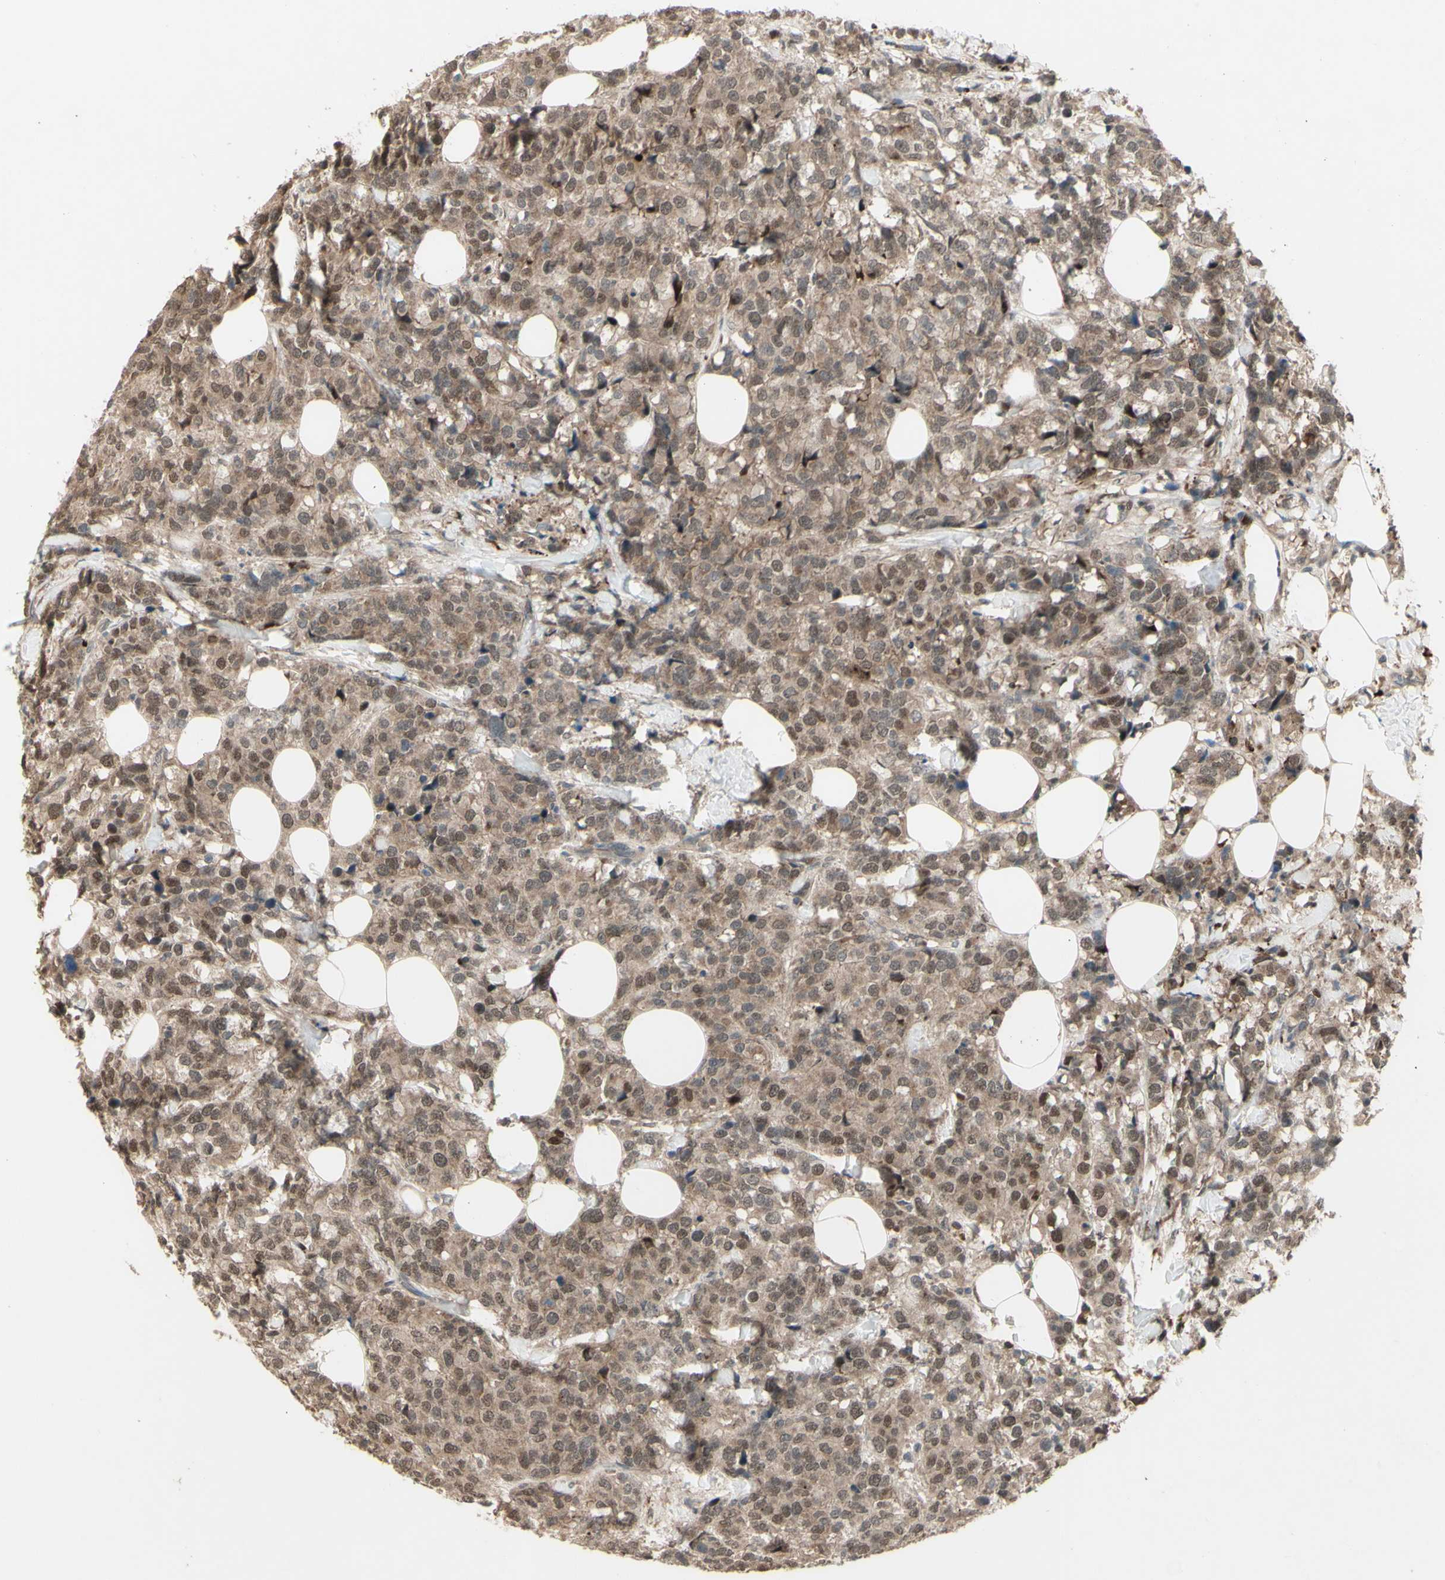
{"staining": {"intensity": "moderate", "quantity": ">75%", "location": "cytoplasmic/membranous,nuclear"}, "tissue": "breast cancer", "cell_type": "Tumor cells", "image_type": "cancer", "snomed": [{"axis": "morphology", "description": "Lobular carcinoma"}, {"axis": "topography", "description": "Breast"}], "caption": "An image of breast lobular carcinoma stained for a protein displays moderate cytoplasmic/membranous and nuclear brown staining in tumor cells.", "gene": "MLF2", "patient": {"sex": "female", "age": 59}}